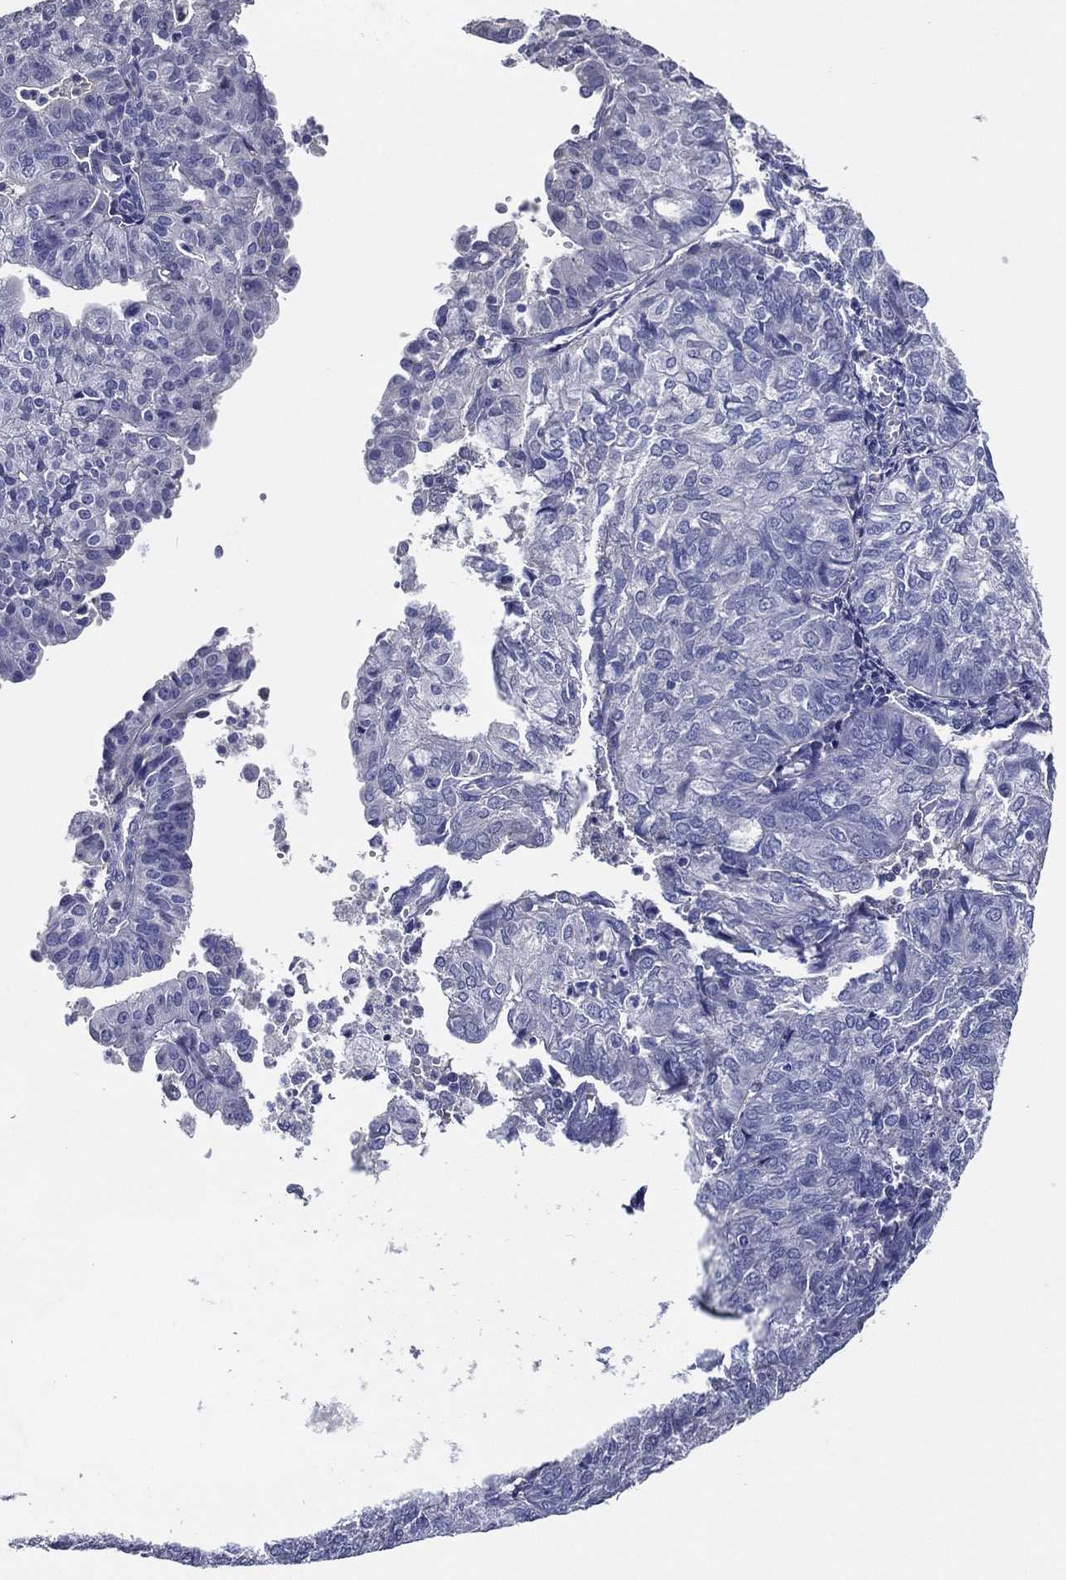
{"staining": {"intensity": "negative", "quantity": "none", "location": "none"}, "tissue": "endometrial cancer", "cell_type": "Tumor cells", "image_type": "cancer", "snomed": [{"axis": "morphology", "description": "Adenocarcinoma, NOS"}, {"axis": "topography", "description": "Endometrium"}], "caption": "Endometrial adenocarcinoma was stained to show a protein in brown. There is no significant positivity in tumor cells.", "gene": "TFAP2A", "patient": {"sex": "female", "age": 82}}